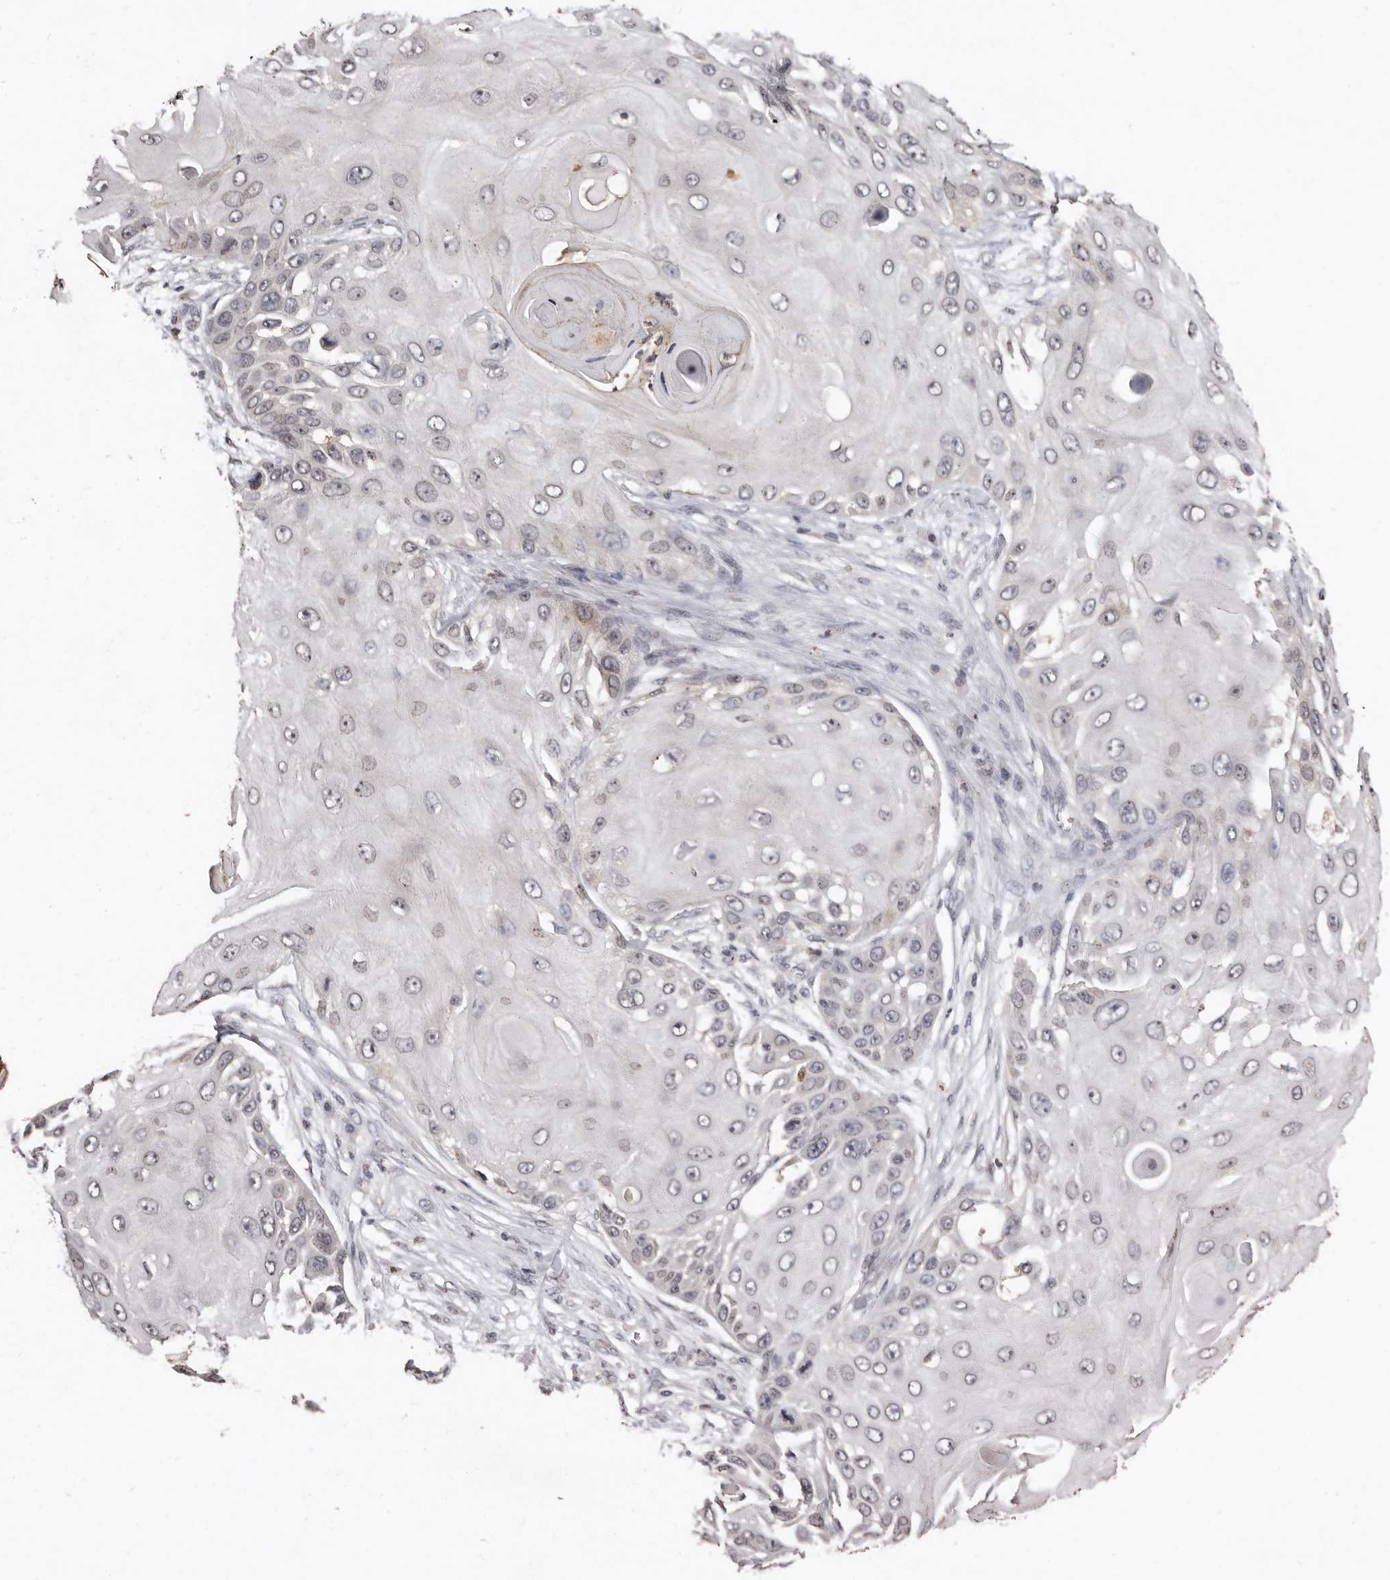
{"staining": {"intensity": "negative", "quantity": "none", "location": "none"}, "tissue": "skin cancer", "cell_type": "Tumor cells", "image_type": "cancer", "snomed": [{"axis": "morphology", "description": "Squamous cell carcinoma, NOS"}, {"axis": "topography", "description": "Skin"}], "caption": "Tumor cells are negative for brown protein staining in skin cancer.", "gene": "SULT1E1", "patient": {"sex": "female", "age": 44}}